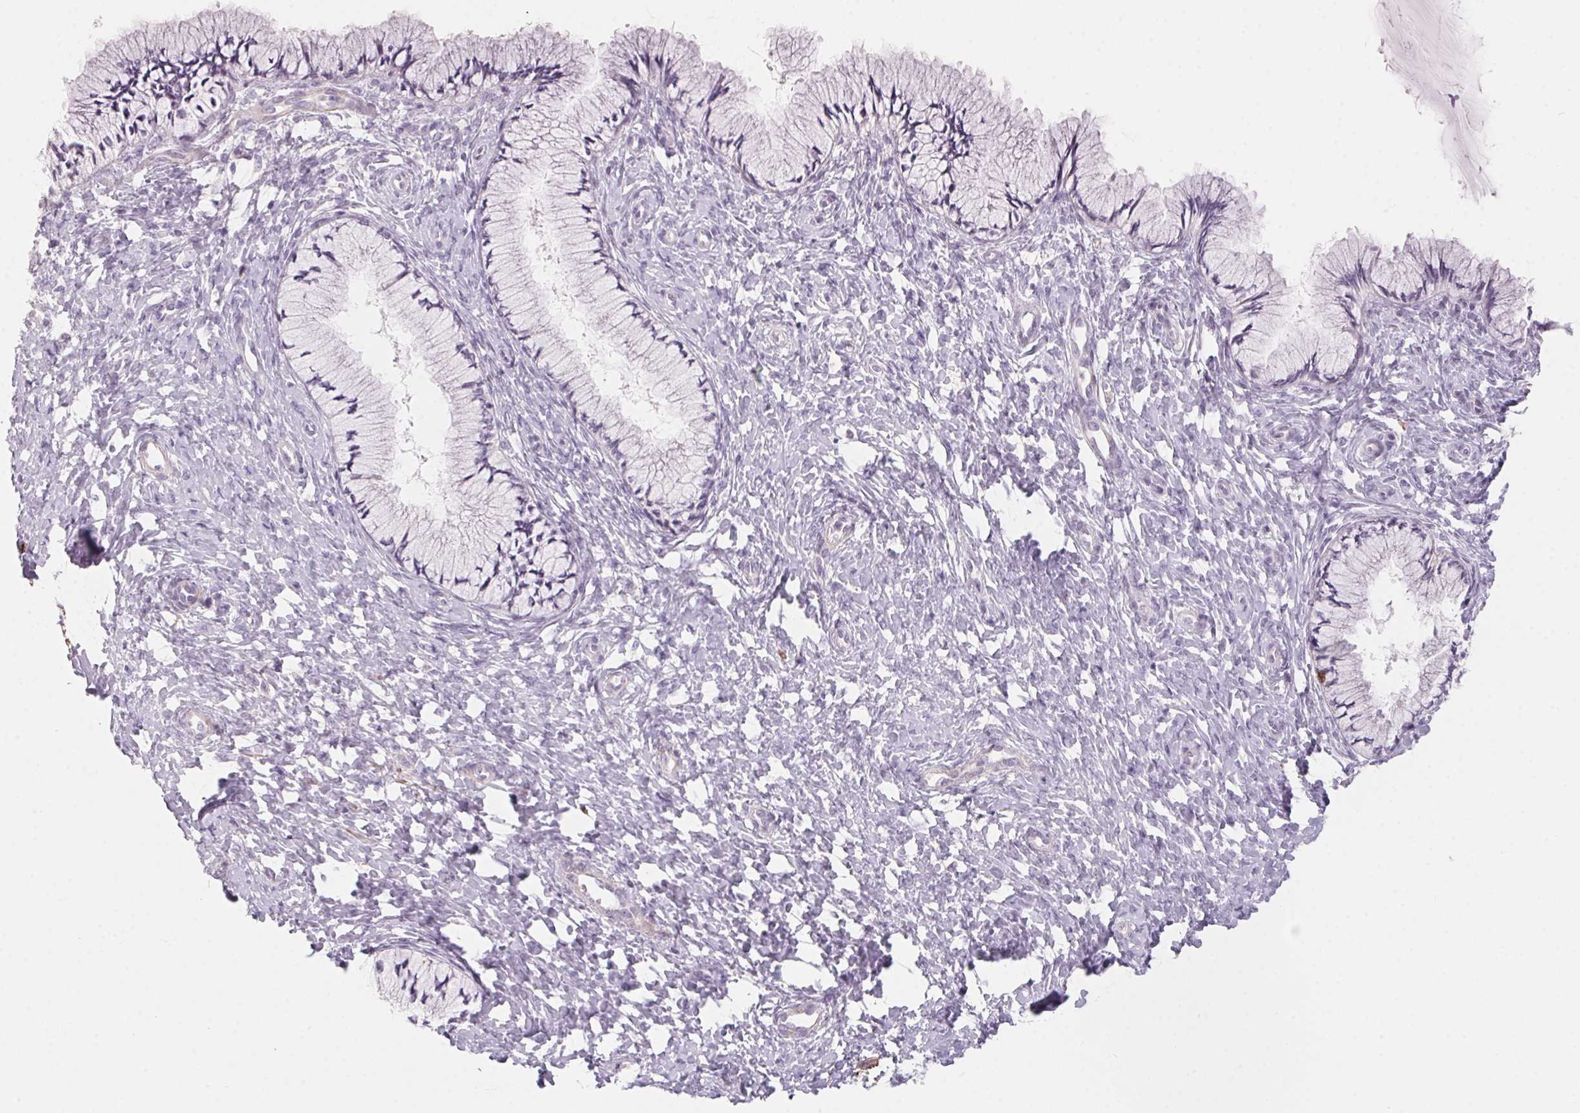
{"staining": {"intensity": "negative", "quantity": "none", "location": "none"}, "tissue": "cervix", "cell_type": "Glandular cells", "image_type": "normal", "snomed": [{"axis": "morphology", "description": "Normal tissue, NOS"}, {"axis": "topography", "description": "Cervix"}], "caption": "Protein analysis of unremarkable cervix displays no significant staining in glandular cells.", "gene": "PRPH", "patient": {"sex": "female", "age": 37}}